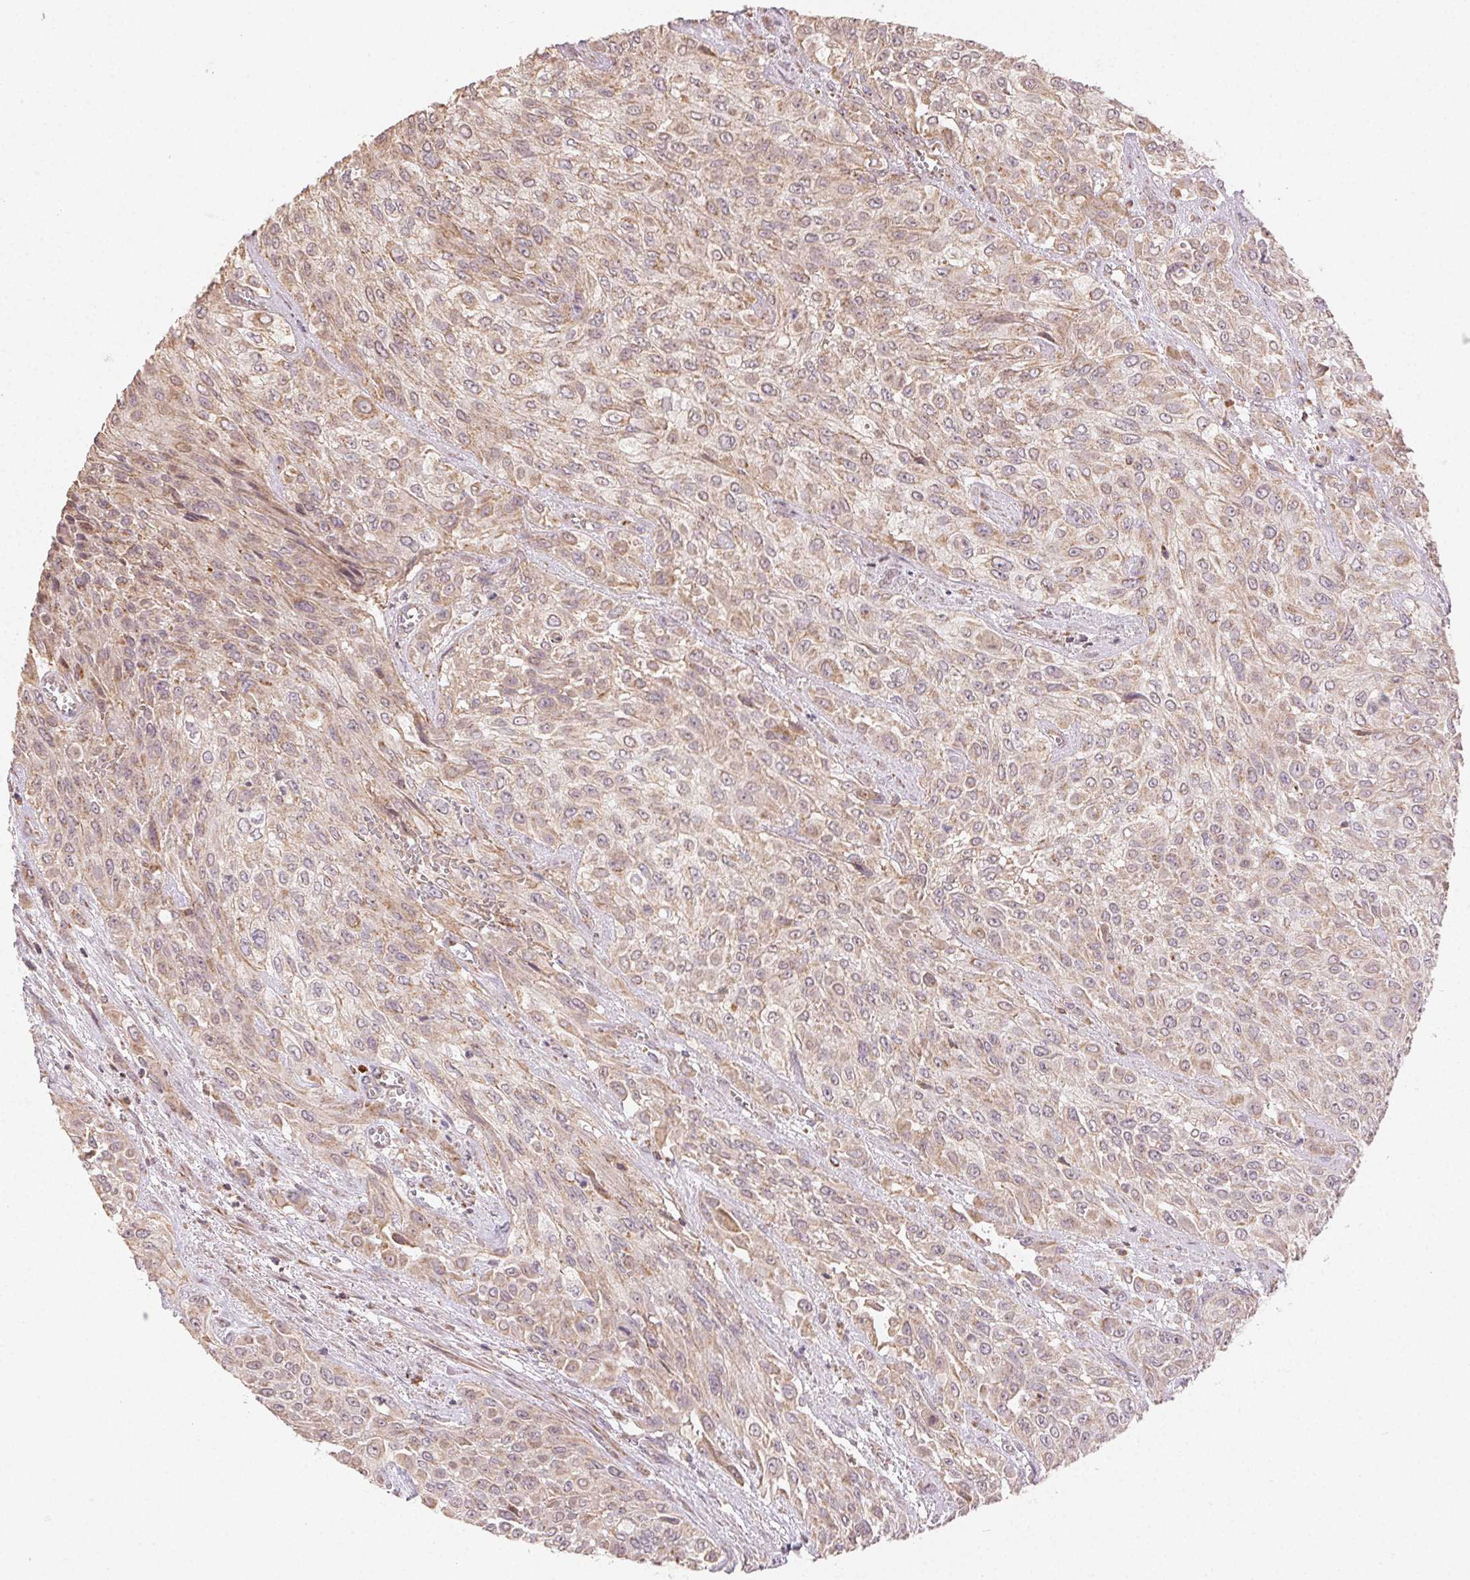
{"staining": {"intensity": "weak", "quantity": ">75%", "location": "cytoplasmic/membranous"}, "tissue": "urothelial cancer", "cell_type": "Tumor cells", "image_type": "cancer", "snomed": [{"axis": "morphology", "description": "Urothelial carcinoma, High grade"}, {"axis": "topography", "description": "Urinary bladder"}], "caption": "Immunohistochemistry (IHC) (DAB) staining of human urothelial carcinoma (high-grade) reveals weak cytoplasmic/membranous protein positivity in about >75% of tumor cells.", "gene": "CLASP1", "patient": {"sex": "male", "age": 57}}